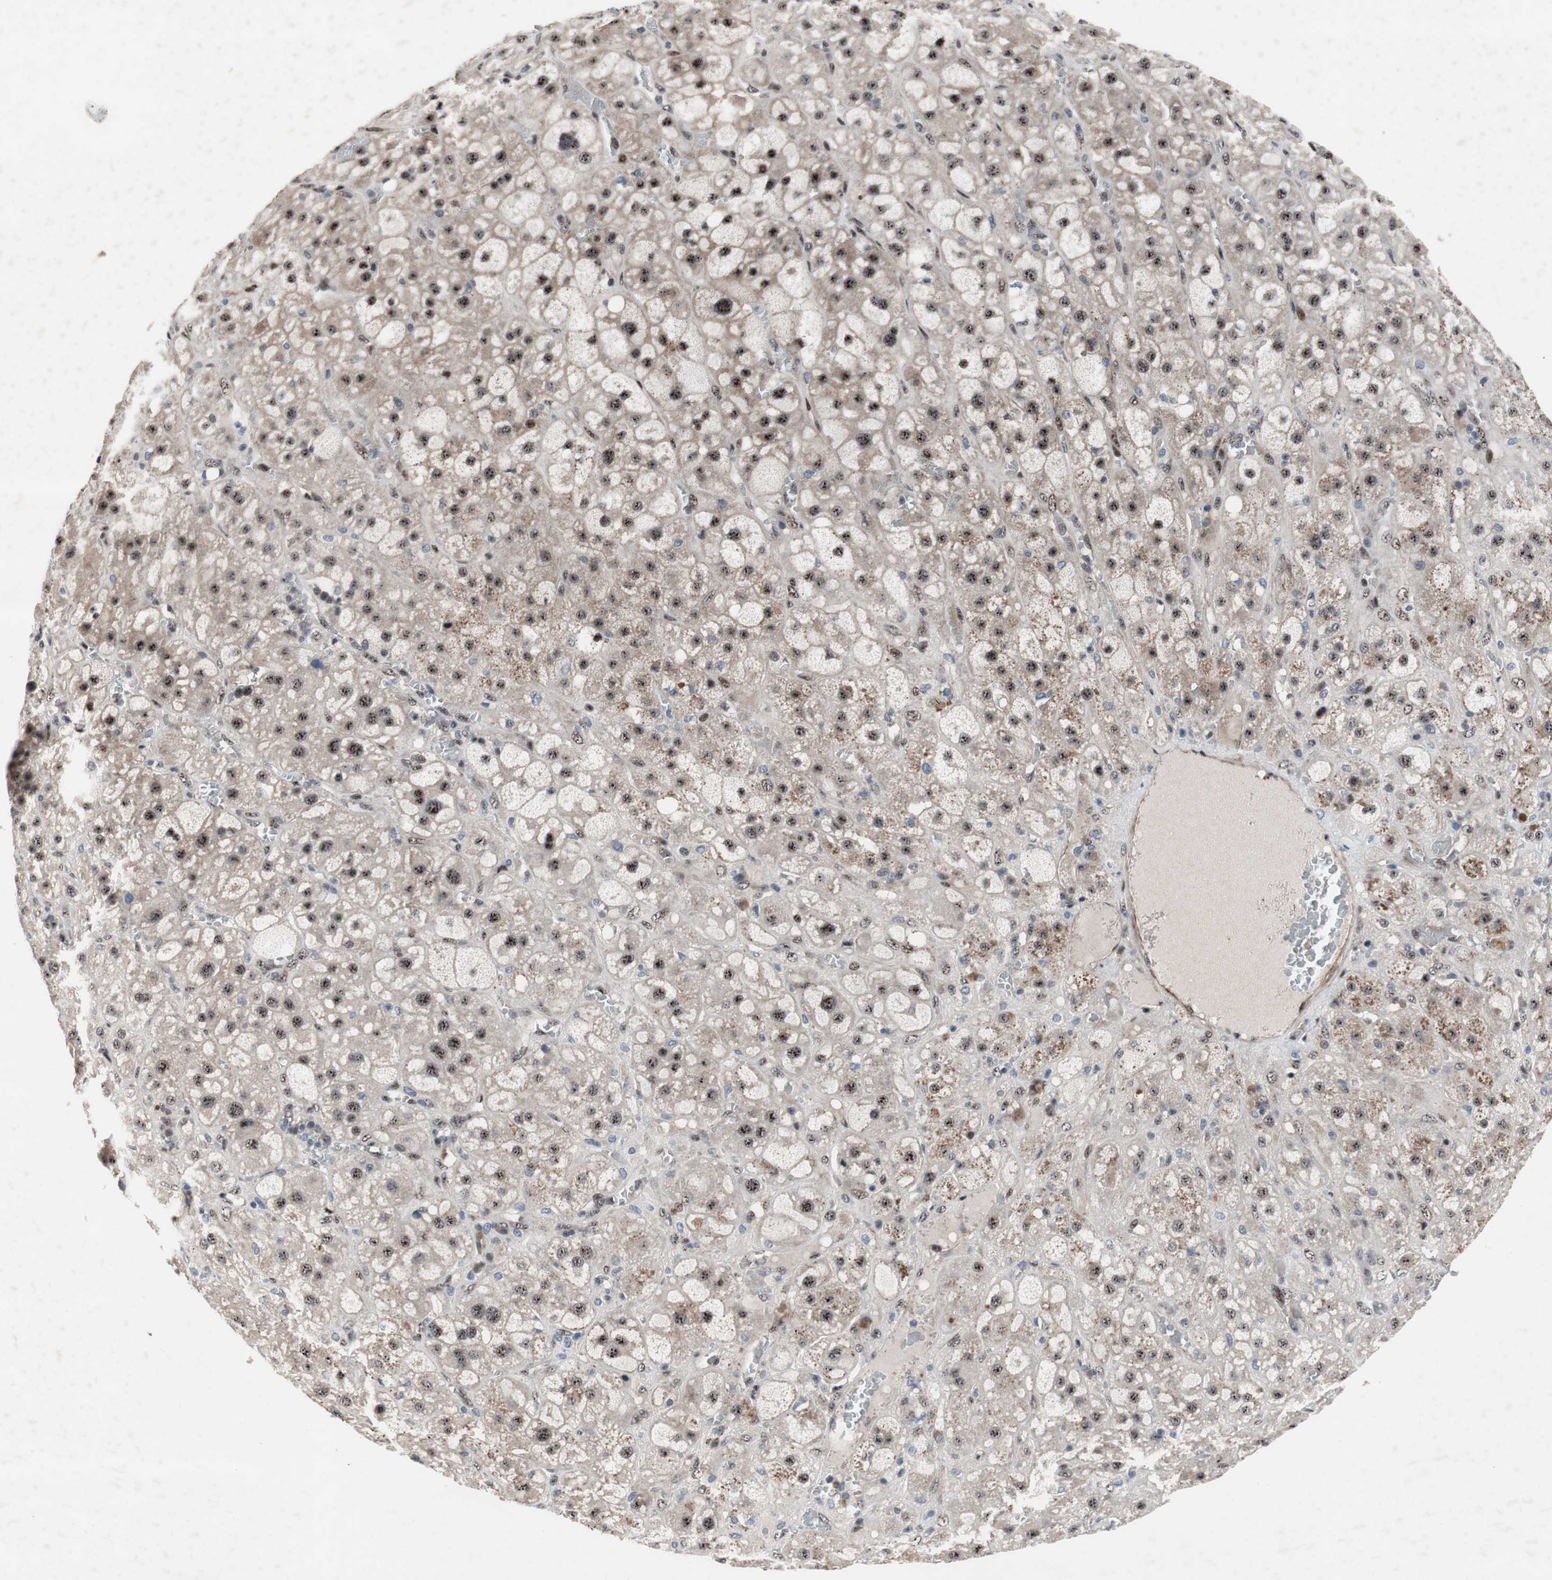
{"staining": {"intensity": "moderate", "quantity": ">75%", "location": "nuclear"}, "tissue": "adrenal gland", "cell_type": "Glandular cells", "image_type": "normal", "snomed": [{"axis": "morphology", "description": "Normal tissue, NOS"}, {"axis": "topography", "description": "Adrenal gland"}], "caption": "Benign adrenal gland demonstrates moderate nuclear positivity in about >75% of glandular cells, visualized by immunohistochemistry.", "gene": "PINX1", "patient": {"sex": "female", "age": 47}}